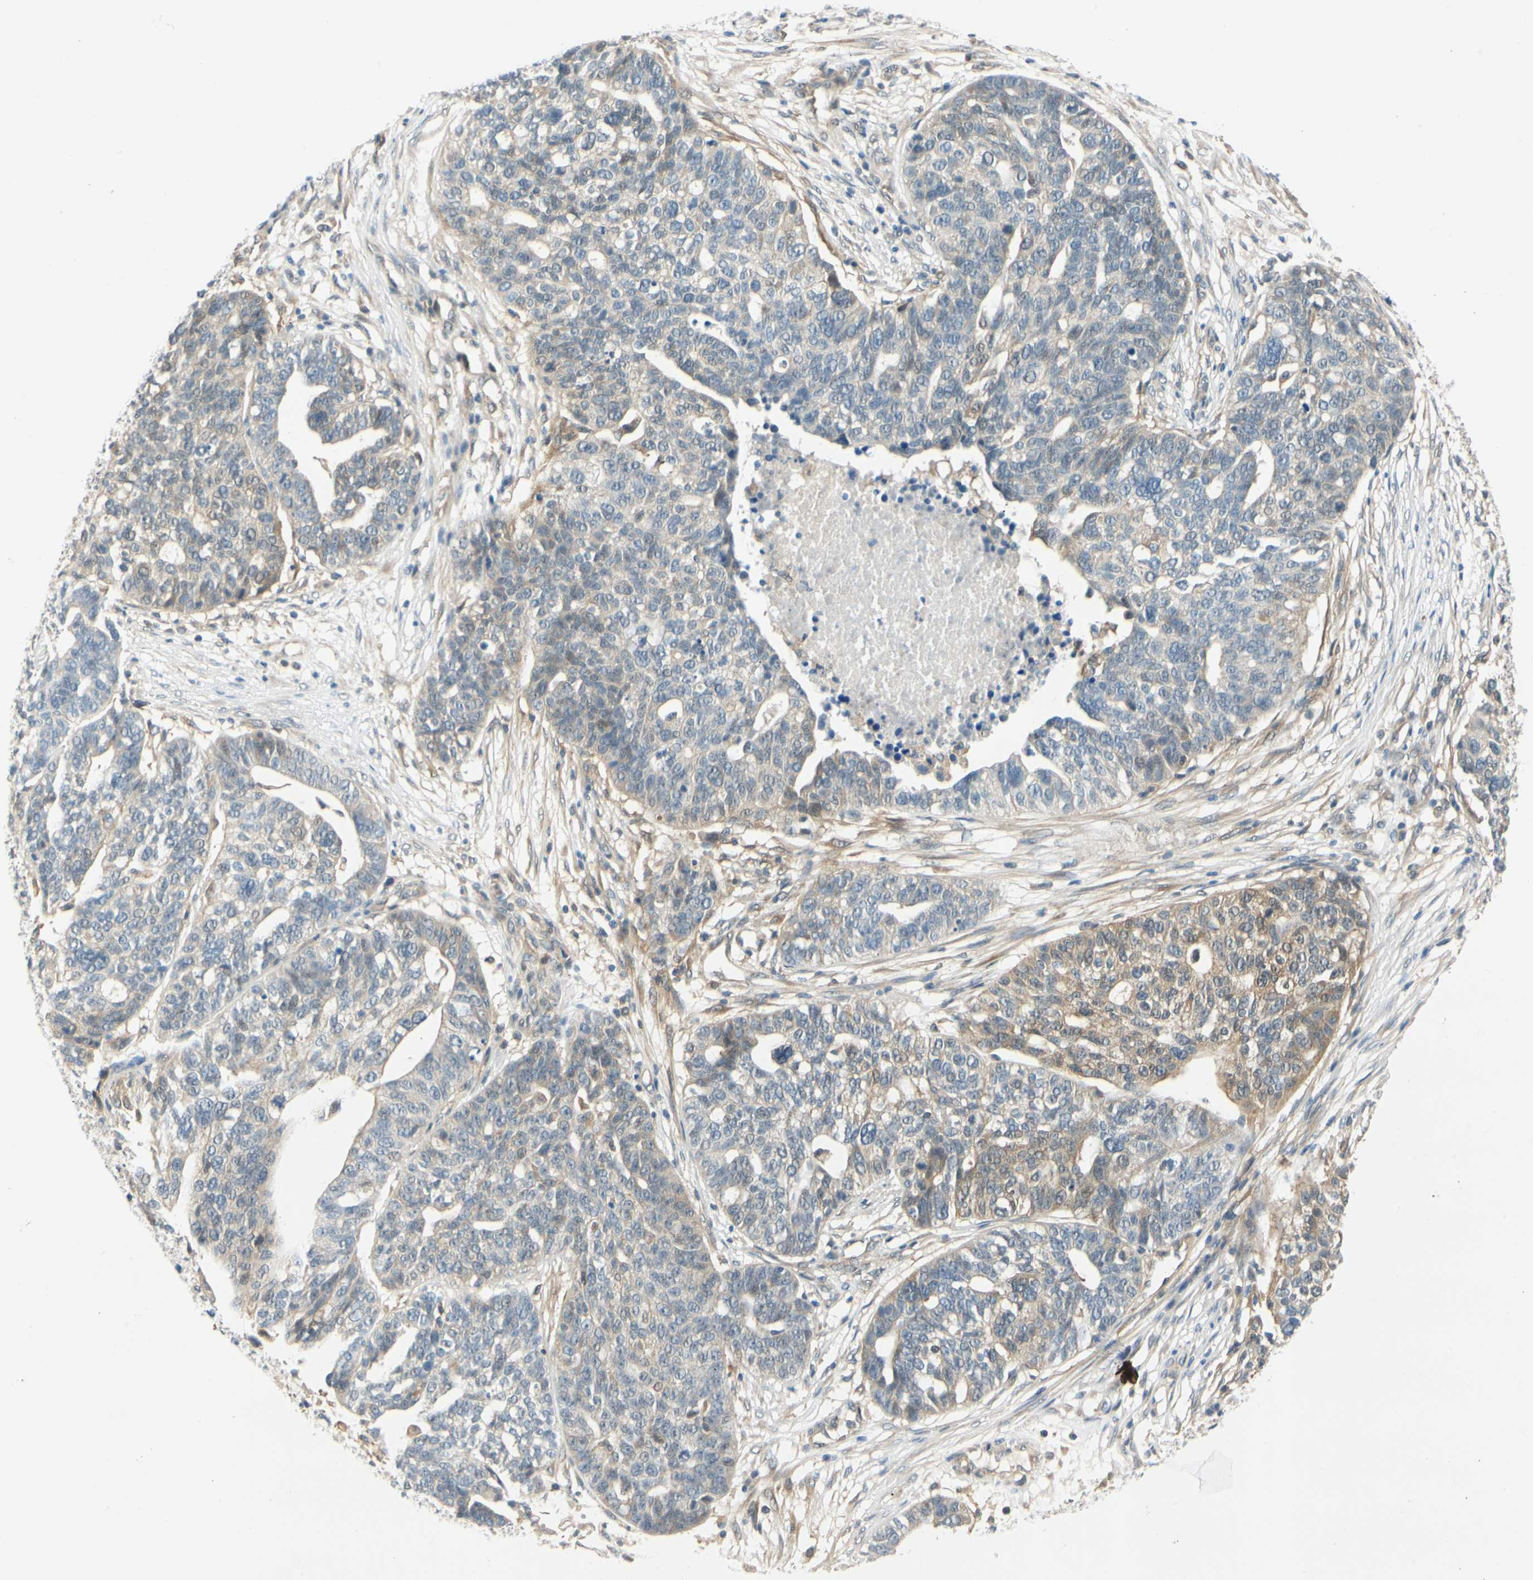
{"staining": {"intensity": "weak", "quantity": "25%-75%", "location": "cytoplasmic/membranous"}, "tissue": "ovarian cancer", "cell_type": "Tumor cells", "image_type": "cancer", "snomed": [{"axis": "morphology", "description": "Cystadenocarcinoma, serous, NOS"}, {"axis": "topography", "description": "Ovary"}], "caption": "This histopathology image reveals IHC staining of serous cystadenocarcinoma (ovarian), with low weak cytoplasmic/membranous staining in approximately 25%-75% of tumor cells.", "gene": "WIPI1", "patient": {"sex": "female", "age": 59}}